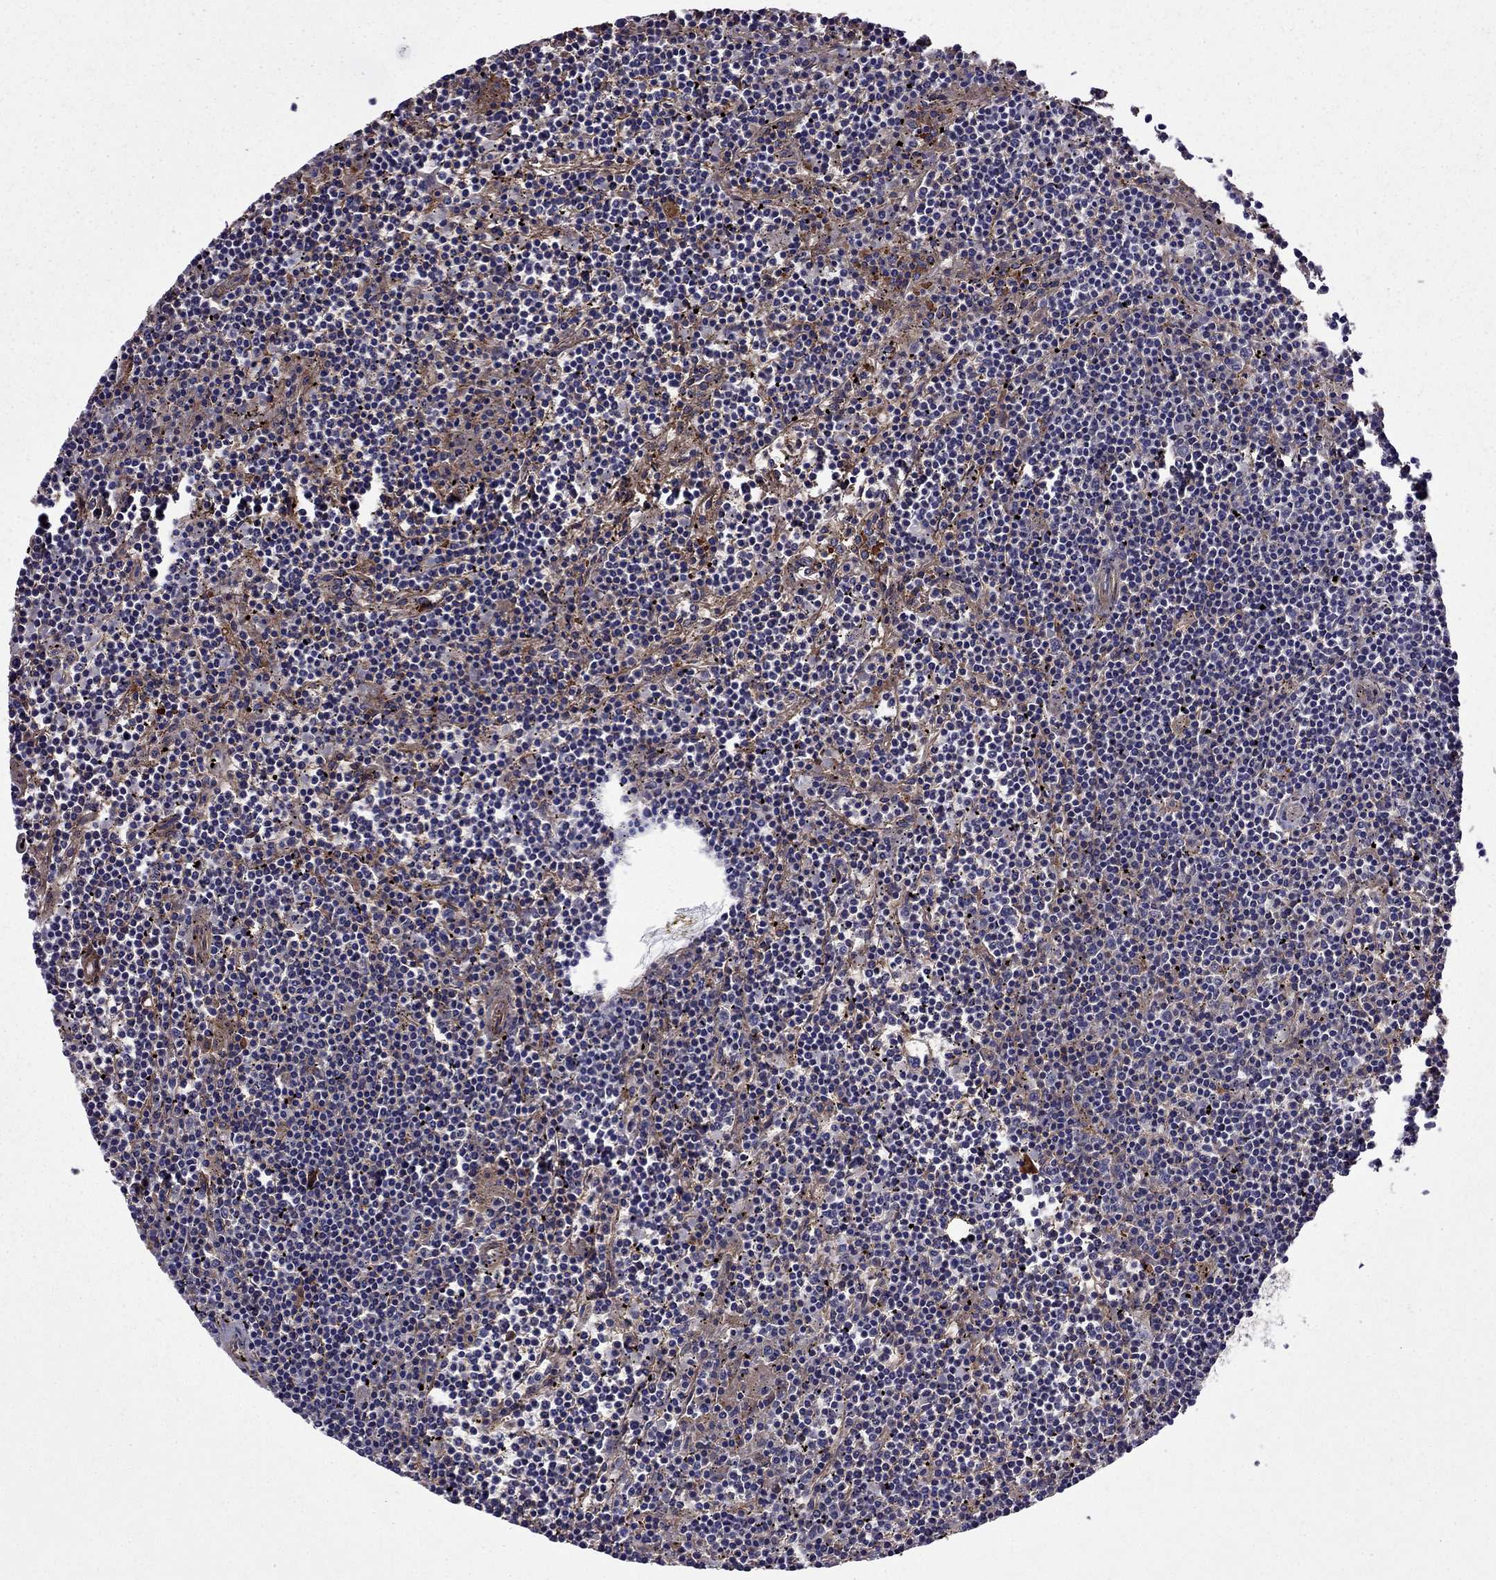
{"staining": {"intensity": "negative", "quantity": "none", "location": "none"}, "tissue": "lymphoma", "cell_type": "Tumor cells", "image_type": "cancer", "snomed": [{"axis": "morphology", "description": "Malignant lymphoma, non-Hodgkin's type, Low grade"}, {"axis": "topography", "description": "Spleen"}], "caption": "A micrograph of malignant lymphoma, non-Hodgkin's type (low-grade) stained for a protein exhibits no brown staining in tumor cells.", "gene": "ITGB1", "patient": {"sex": "female", "age": 19}}